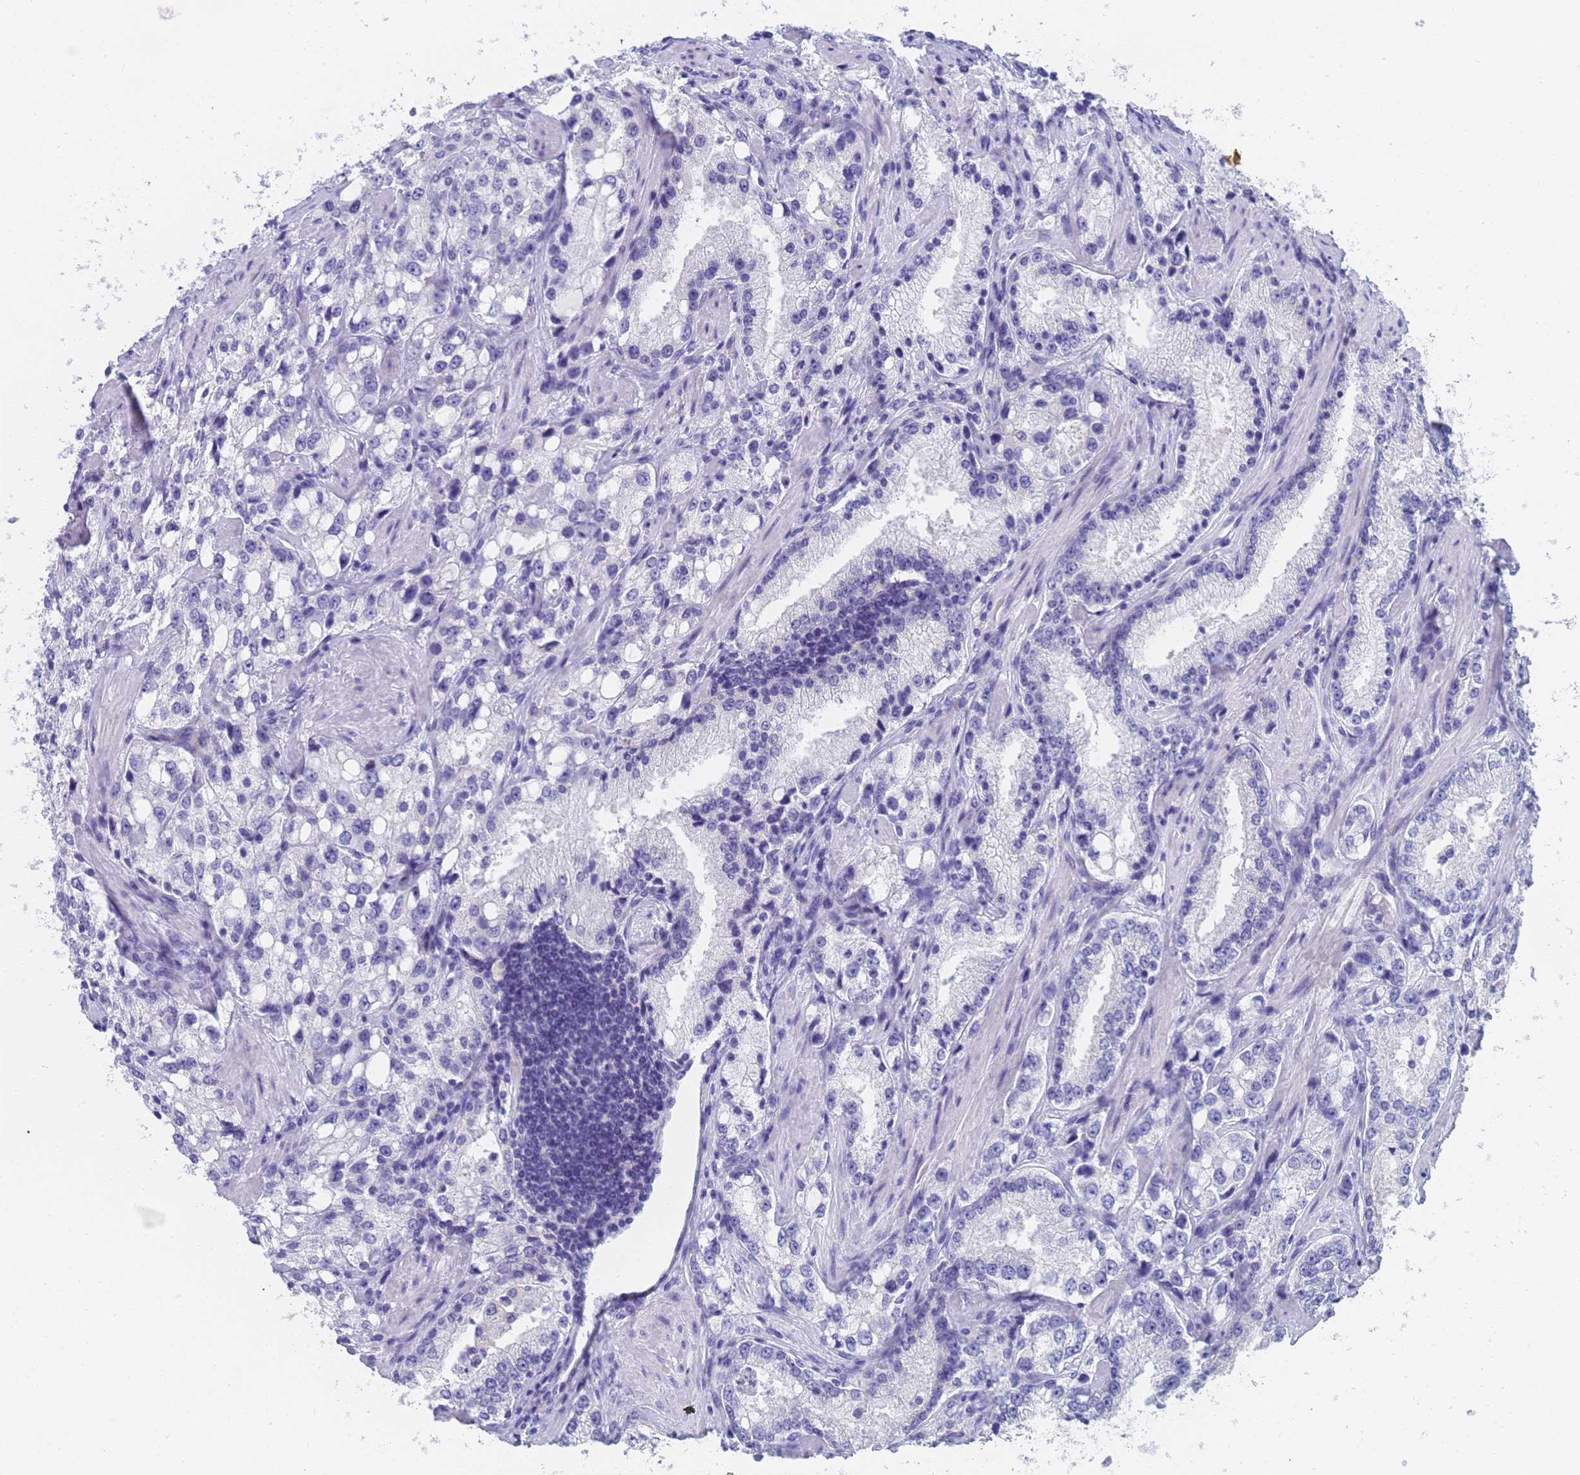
{"staining": {"intensity": "negative", "quantity": "none", "location": "none"}, "tissue": "prostate cancer", "cell_type": "Tumor cells", "image_type": "cancer", "snomed": [{"axis": "morphology", "description": "Adenocarcinoma, High grade"}, {"axis": "topography", "description": "Prostate"}], "caption": "High magnification brightfield microscopy of adenocarcinoma (high-grade) (prostate) stained with DAB (3,3'-diaminobenzidine) (brown) and counterstained with hematoxylin (blue): tumor cells show no significant positivity.", "gene": "STATH", "patient": {"sex": "male", "age": 66}}